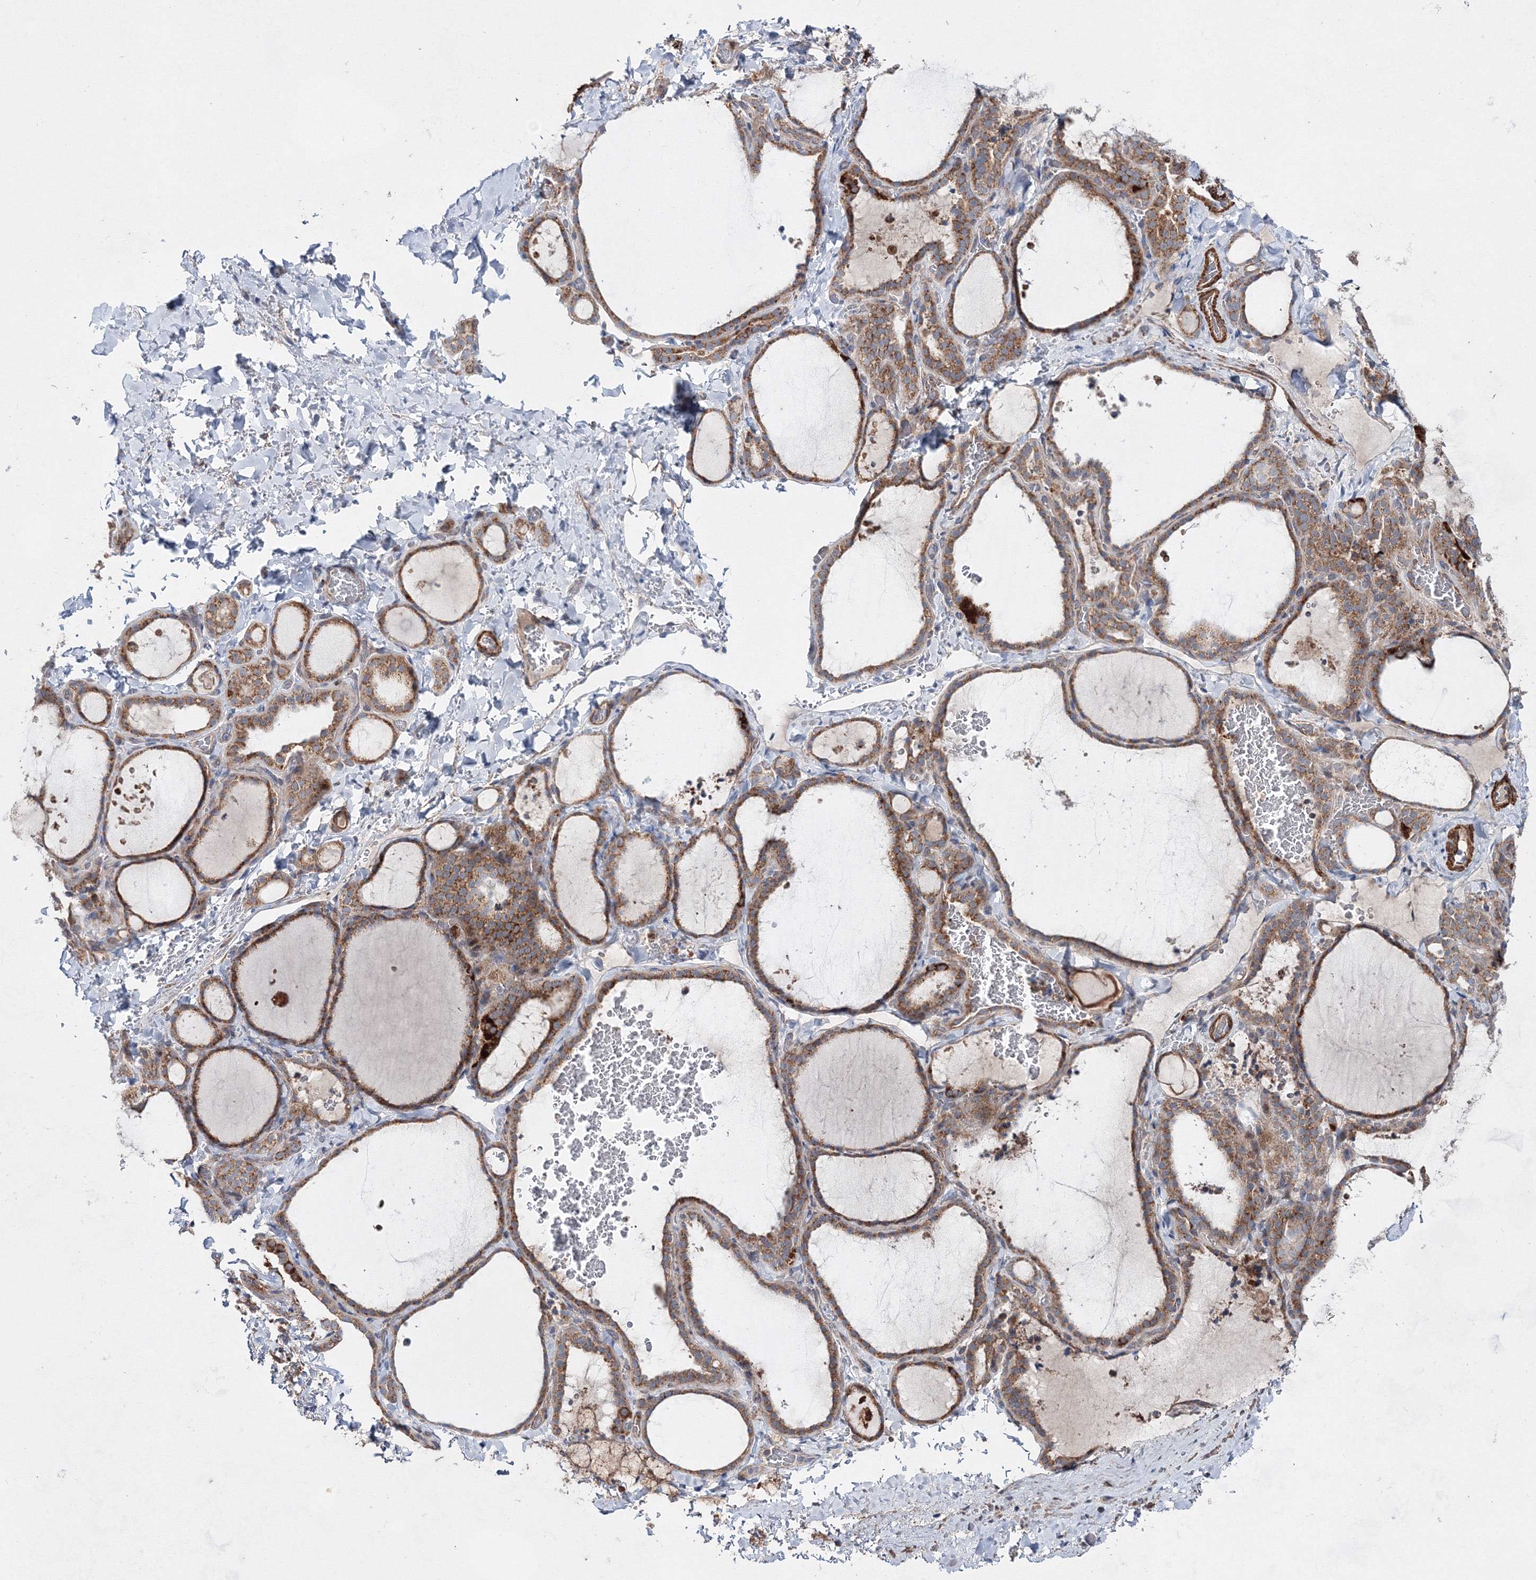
{"staining": {"intensity": "moderate", "quantity": ">75%", "location": "cytoplasmic/membranous"}, "tissue": "thyroid gland", "cell_type": "Glandular cells", "image_type": "normal", "snomed": [{"axis": "morphology", "description": "Normal tissue, NOS"}, {"axis": "topography", "description": "Thyroid gland"}], "caption": "The immunohistochemical stain shows moderate cytoplasmic/membranous staining in glandular cells of benign thyroid gland. (DAB IHC with brightfield microscopy, high magnification).", "gene": "GFM1", "patient": {"sex": "female", "age": 22}}